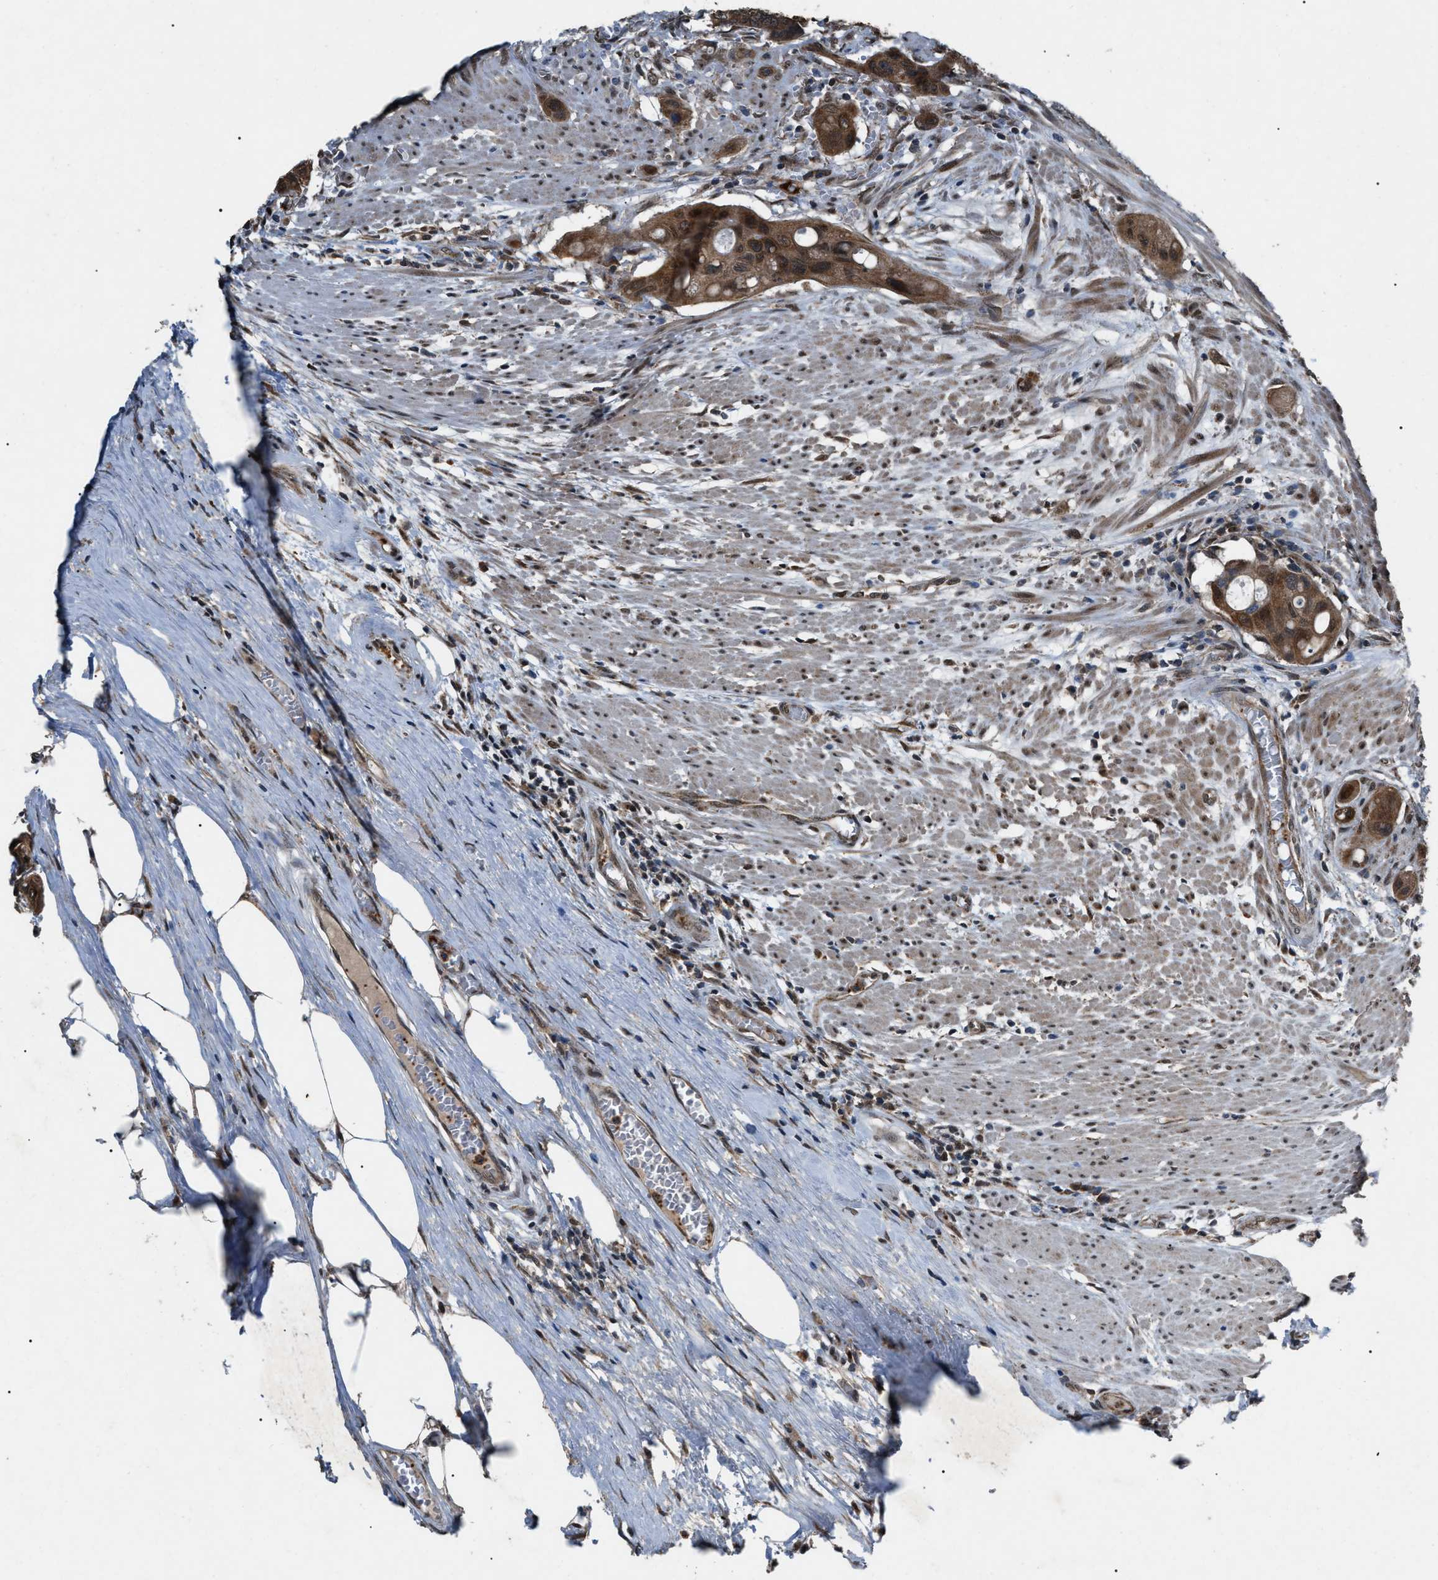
{"staining": {"intensity": "strong", "quantity": ">75%", "location": "cytoplasmic/membranous"}, "tissue": "colorectal cancer", "cell_type": "Tumor cells", "image_type": "cancer", "snomed": [{"axis": "morphology", "description": "Adenocarcinoma, NOS"}, {"axis": "topography", "description": "Colon"}], "caption": "A brown stain shows strong cytoplasmic/membranous staining of a protein in adenocarcinoma (colorectal) tumor cells.", "gene": "ZFAND2A", "patient": {"sex": "female", "age": 57}}